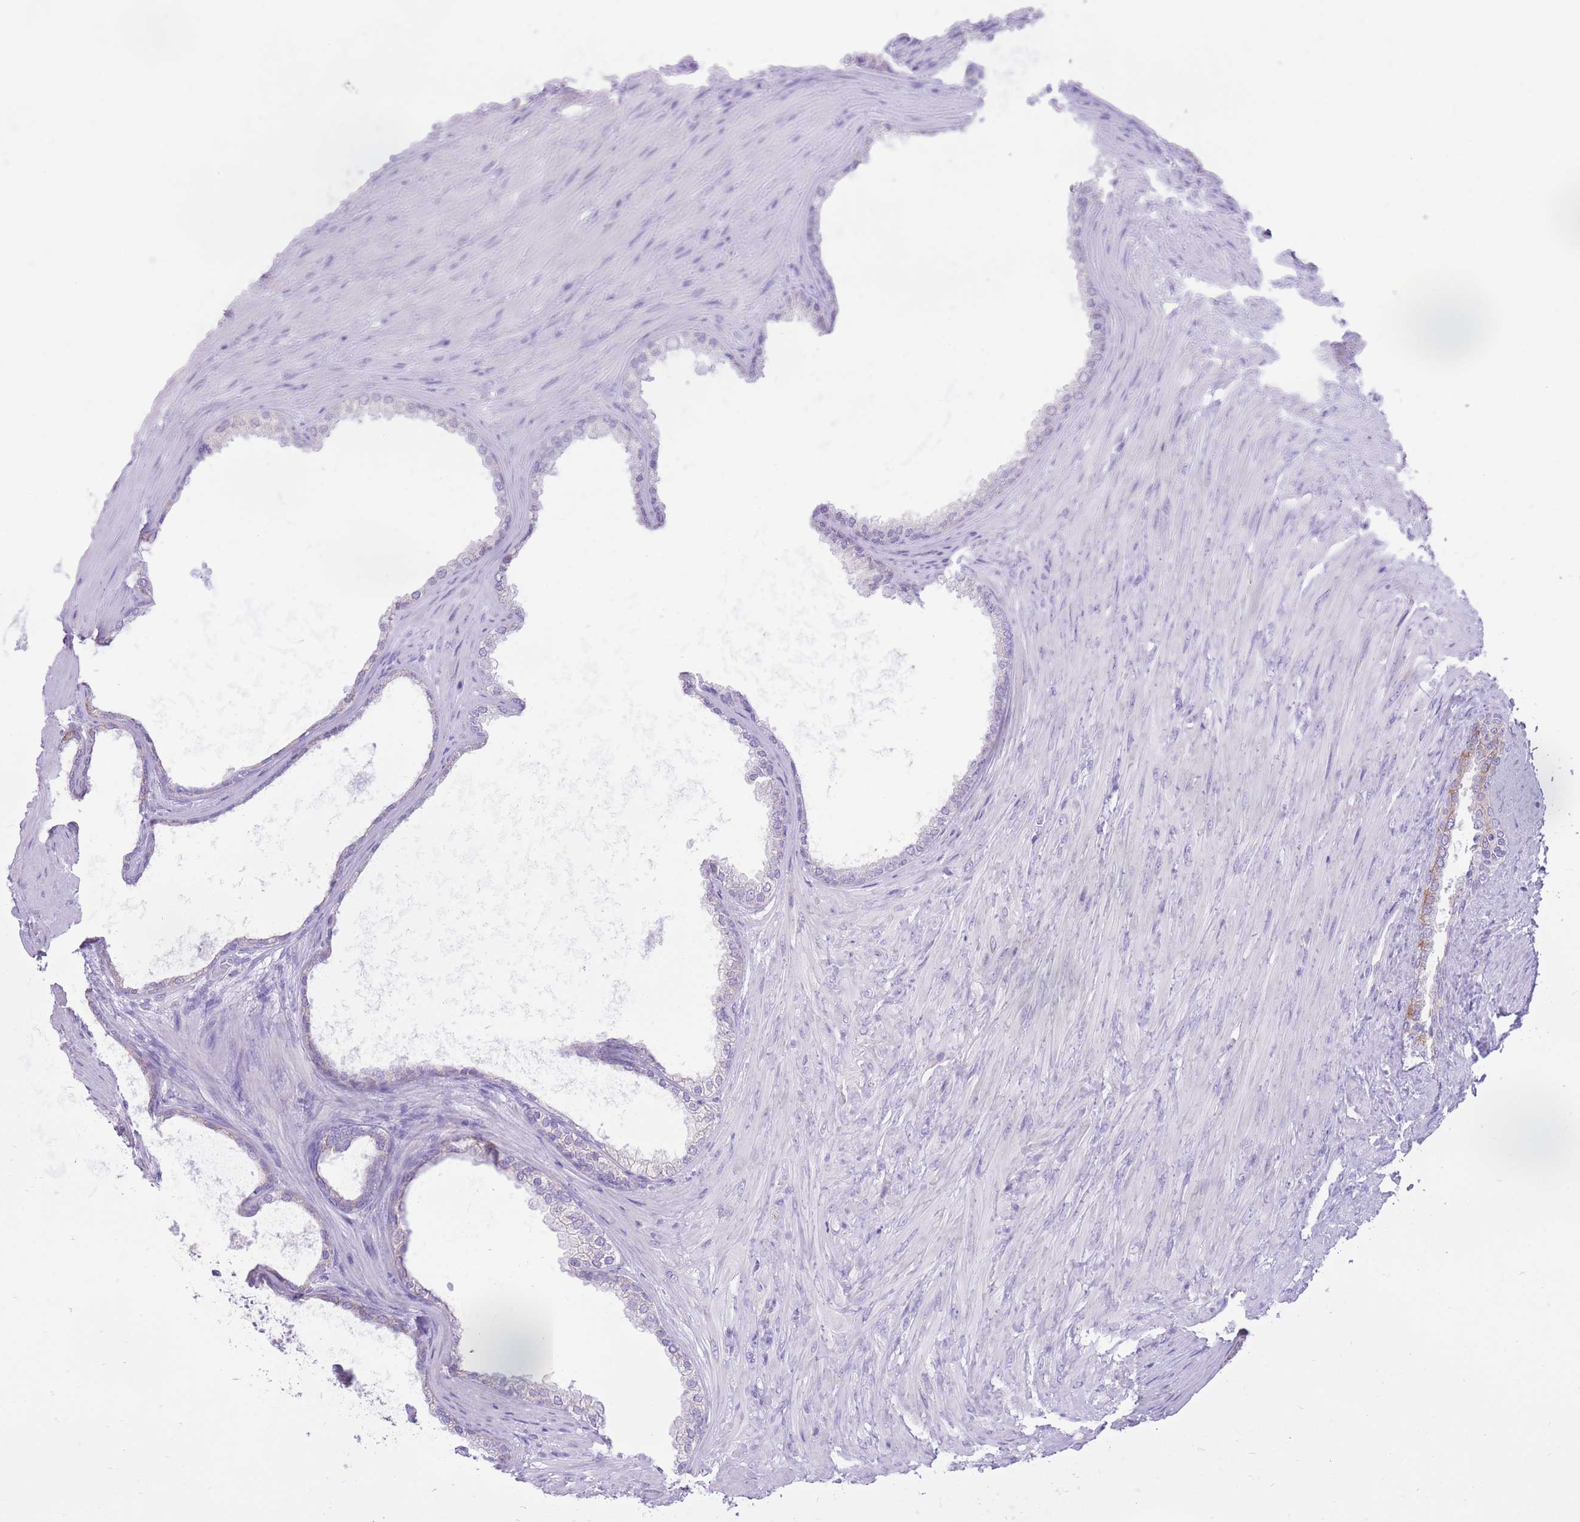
{"staining": {"intensity": "moderate", "quantity": "<25%", "location": "cytoplasmic/membranous"}, "tissue": "prostate", "cell_type": "Glandular cells", "image_type": "normal", "snomed": [{"axis": "morphology", "description": "Normal tissue, NOS"}, {"axis": "topography", "description": "Prostate"}], "caption": "The micrograph displays staining of benign prostate, revealing moderate cytoplasmic/membranous protein expression (brown color) within glandular cells. (brown staining indicates protein expression, while blue staining denotes nuclei).", "gene": "SLC4A4", "patient": {"sex": "male", "age": 76}}